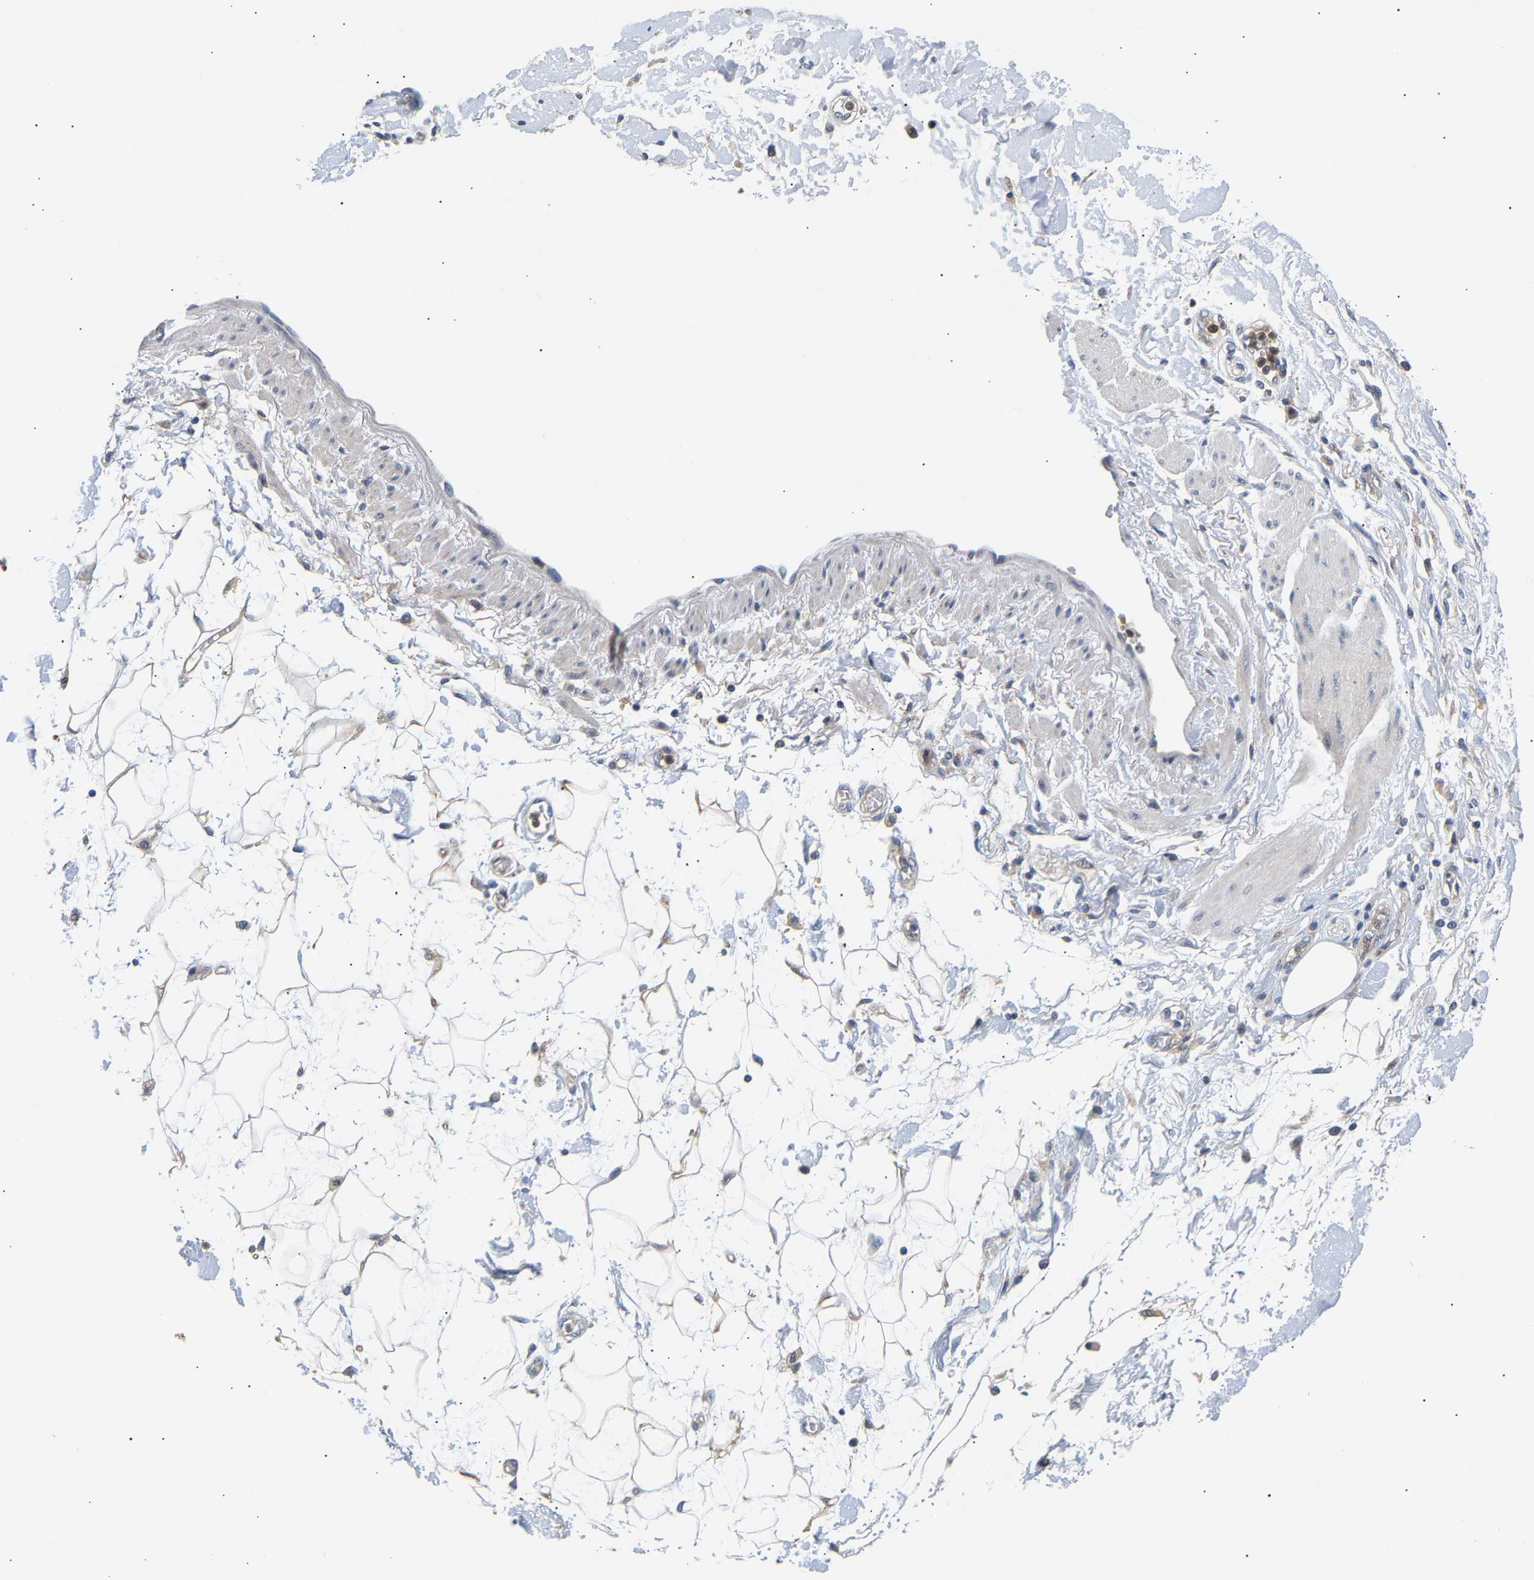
{"staining": {"intensity": "moderate", "quantity": "<25%", "location": "cytoplasmic/membranous"}, "tissue": "adipose tissue", "cell_type": "Adipocytes", "image_type": "normal", "snomed": [{"axis": "morphology", "description": "Normal tissue, NOS"}, {"axis": "morphology", "description": "Adenocarcinoma, NOS"}, {"axis": "topography", "description": "Duodenum"}, {"axis": "topography", "description": "Peripheral nerve tissue"}], "caption": "A high-resolution image shows immunohistochemistry (IHC) staining of benign adipose tissue, which demonstrates moderate cytoplasmic/membranous expression in about <25% of adipocytes.", "gene": "PPID", "patient": {"sex": "female", "age": 60}}